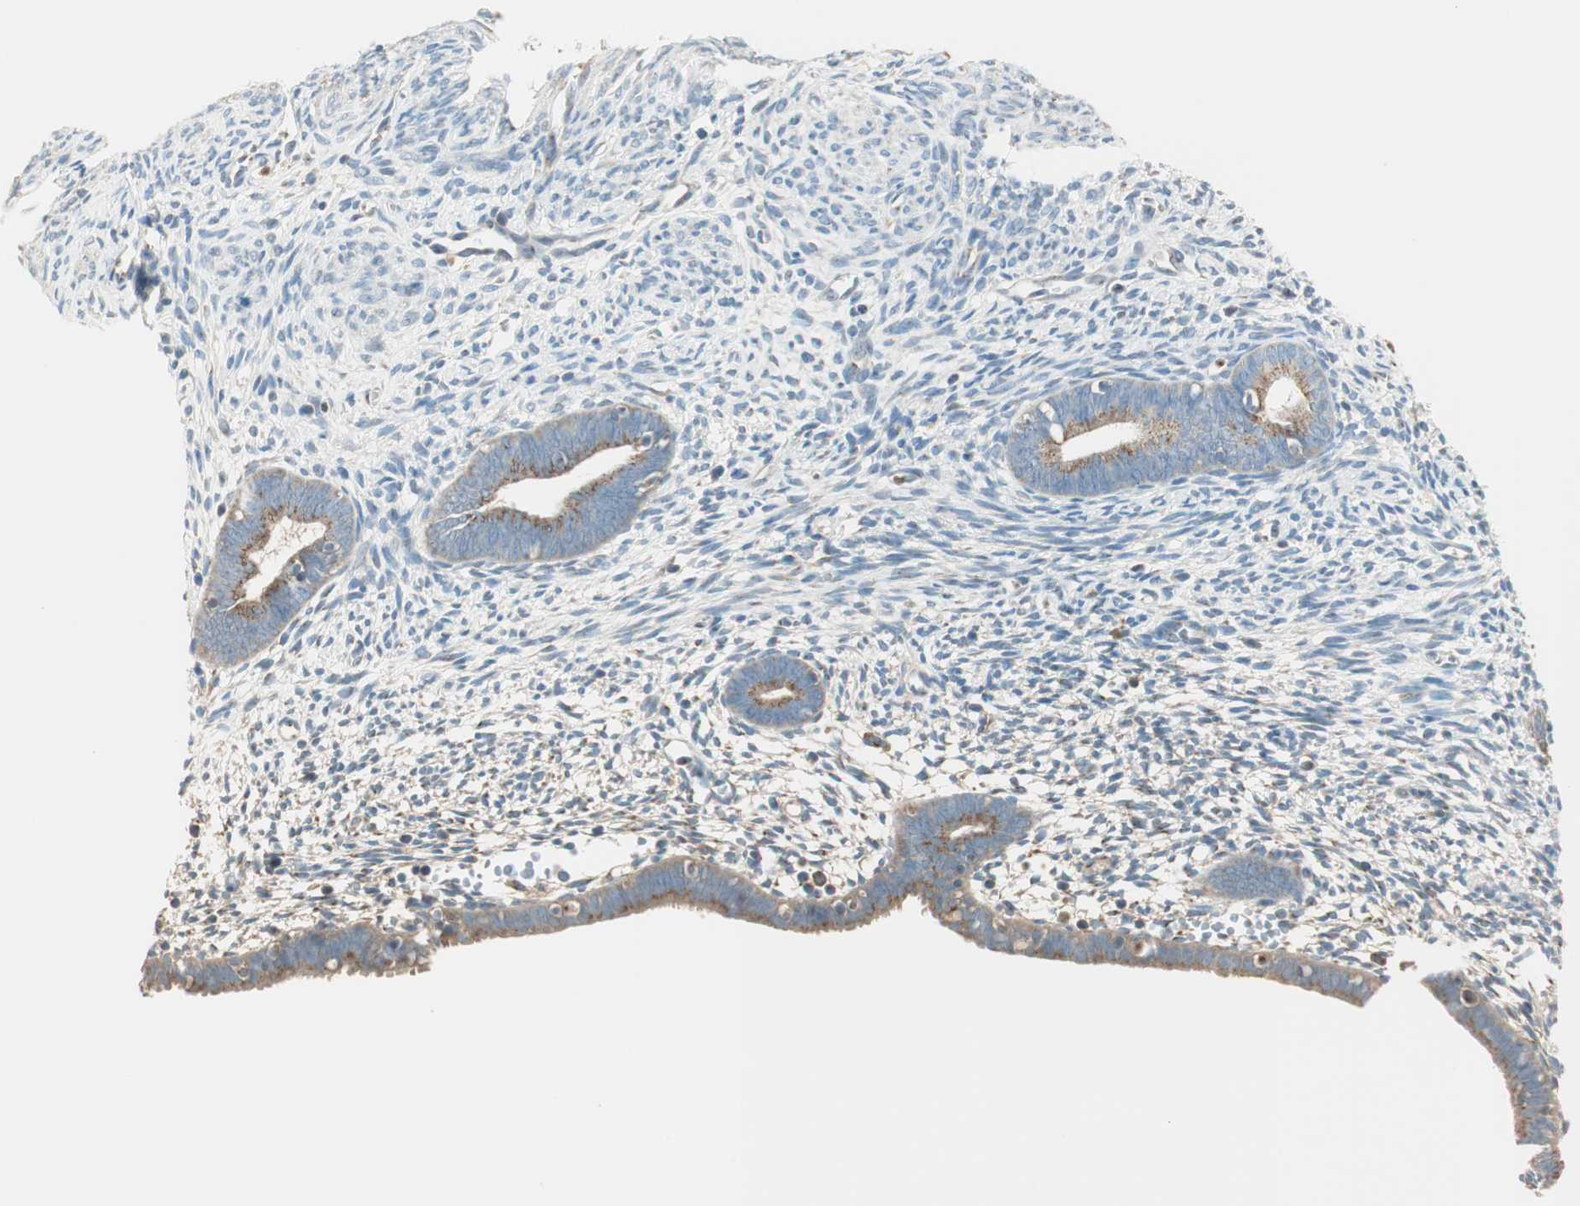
{"staining": {"intensity": "weak", "quantity": "<25%", "location": "cytoplasmic/membranous"}, "tissue": "endometrium", "cell_type": "Cells in endometrial stroma", "image_type": "normal", "snomed": [{"axis": "morphology", "description": "Normal tissue, NOS"}, {"axis": "morphology", "description": "Atrophy, NOS"}, {"axis": "topography", "description": "Uterus"}, {"axis": "topography", "description": "Endometrium"}], "caption": "Normal endometrium was stained to show a protein in brown. There is no significant expression in cells in endometrial stroma.", "gene": "SEC16A", "patient": {"sex": "female", "age": 68}}